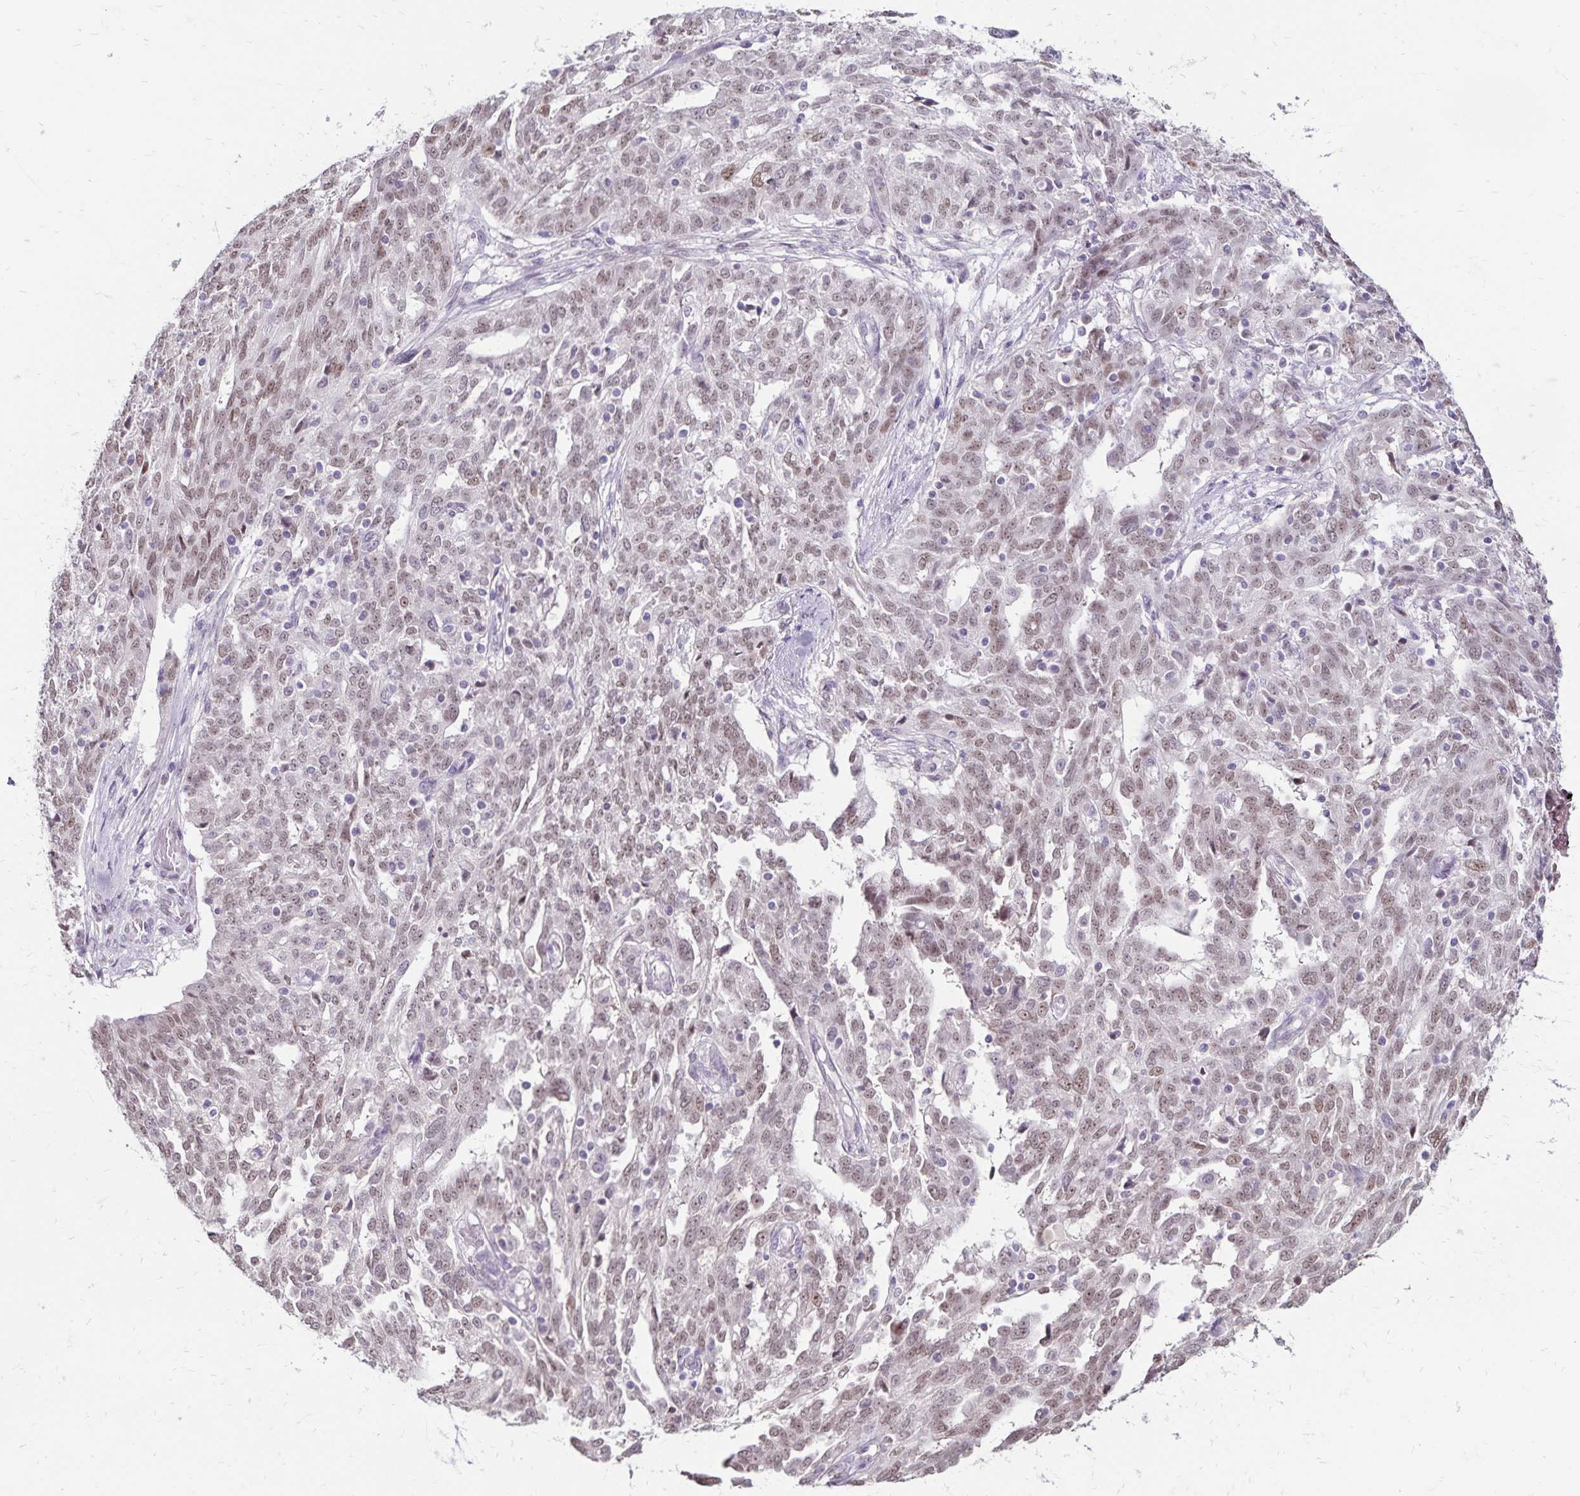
{"staining": {"intensity": "moderate", "quantity": ">75%", "location": "nuclear"}, "tissue": "ovarian cancer", "cell_type": "Tumor cells", "image_type": "cancer", "snomed": [{"axis": "morphology", "description": "Cystadenocarcinoma, serous, NOS"}, {"axis": "topography", "description": "Ovary"}], "caption": "Protein analysis of ovarian cancer (serous cystadenocarcinoma) tissue shows moderate nuclear staining in about >75% of tumor cells.", "gene": "POLB", "patient": {"sex": "female", "age": 67}}